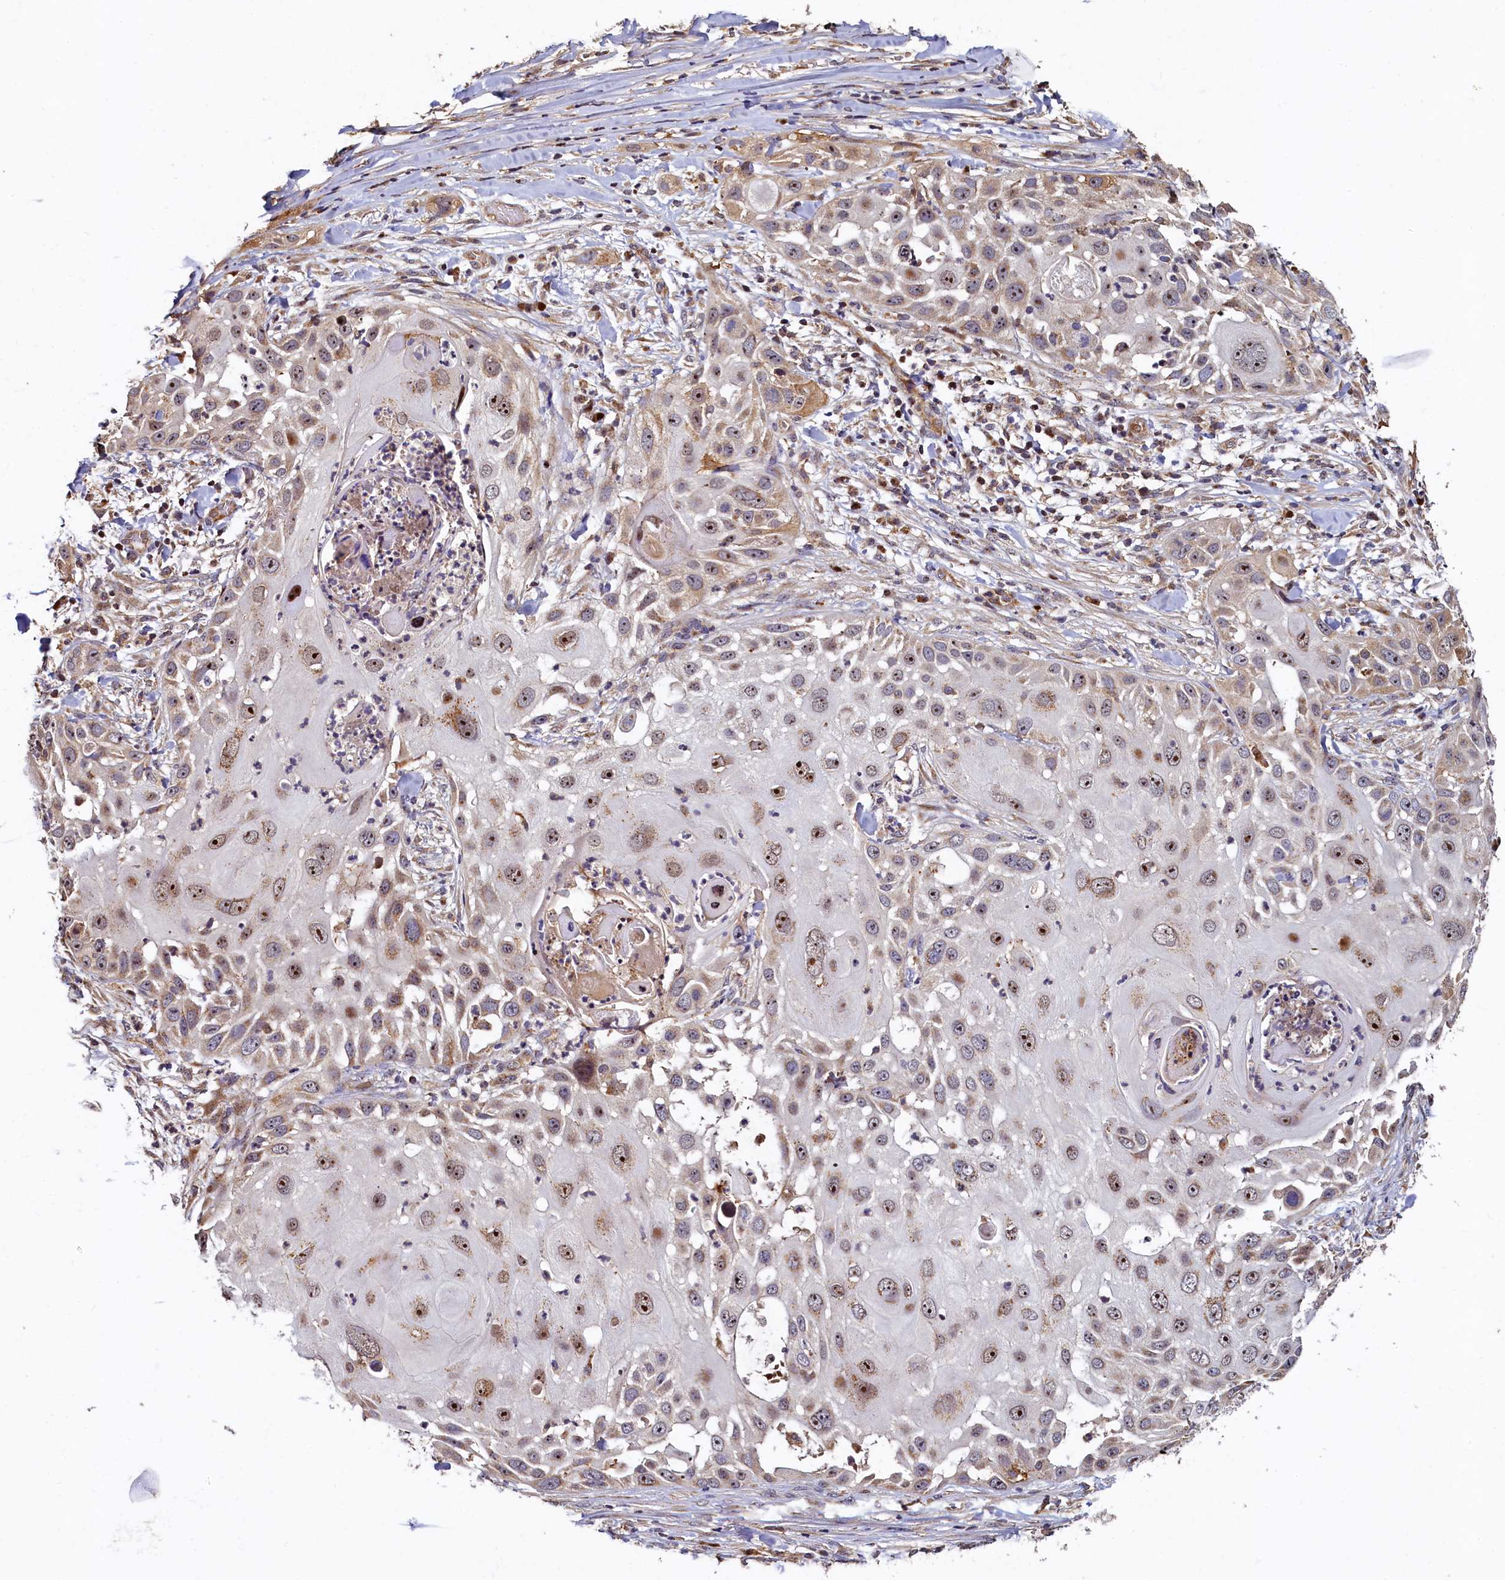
{"staining": {"intensity": "moderate", "quantity": ">75%", "location": "cytoplasmic/membranous,nuclear"}, "tissue": "skin cancer", "cell_type": "Tumor cells", "image_type": "cancer", "snomed": [{"axis": "morphology", "description": "Squamous cell carcinoma, NOS"}, {"axis": "topography", "description": "Skin"}], "caption": "Skin cancer stained with IHC shows moderate cytoplasmic/membranous and nuclear expression in approximately >75% of tumor cells. (Stains: DAB (3,3'-diaminobenzidine) in brown, nuclei in blue, Microscopy: brightfield microscopy at high magnification).", "gene": "NCKAP5L", "patient": {"sex": "female", "age": 44}}